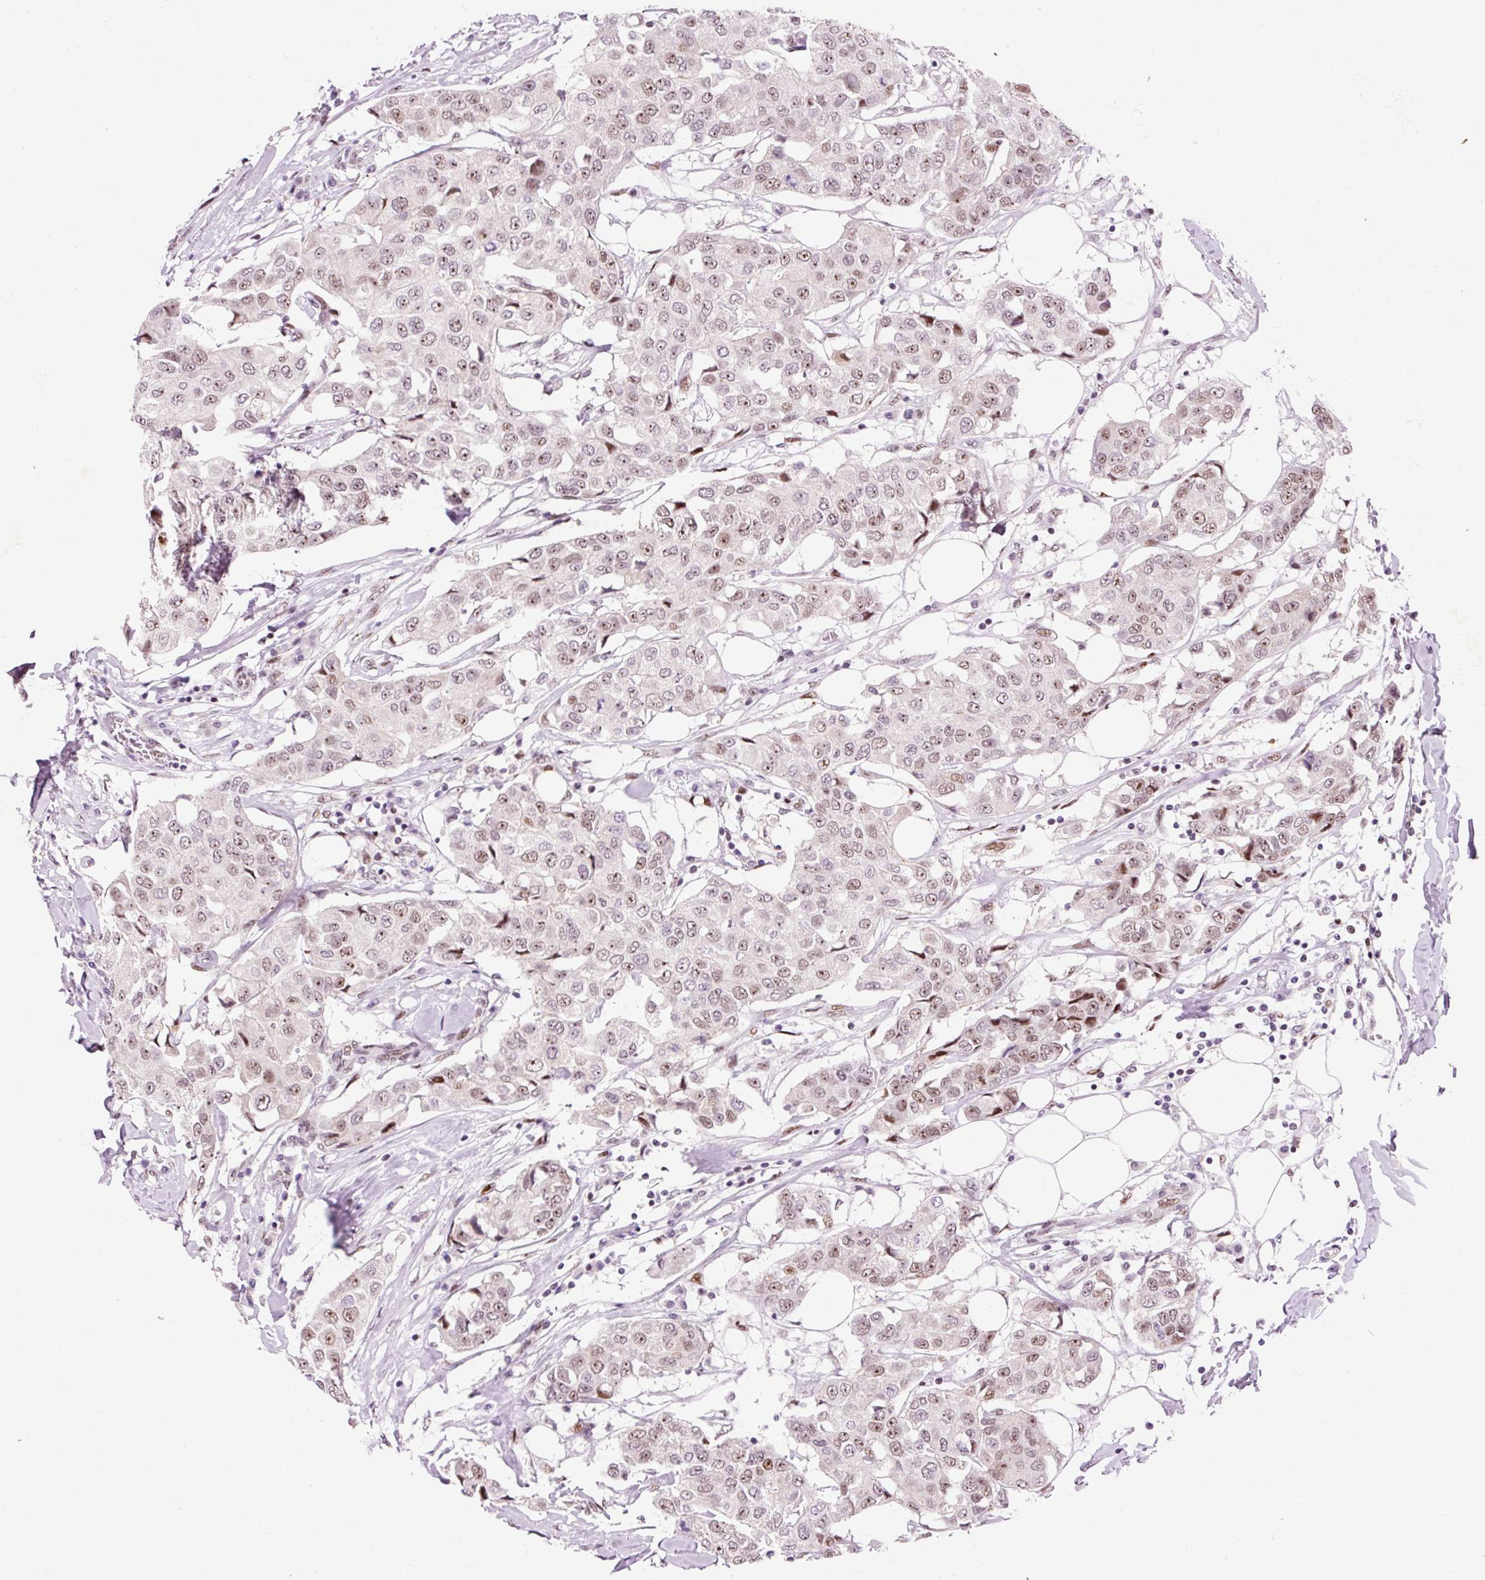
{"staining": {"intensity": "weak", "quantity": "25%-75%", "location": "nuclear"}, "tissue": "breast cancer", "cell_type": "Tumor cells", "image_type": "cancer", "snomed": [{"axis": "morphology", "description": "Duct carcinoma"}, {"axis": "topography", "description": "Breast"}], "caption": "Tumor cells reveal low levels of weak nuclear staining in approximately 25%-75% of cells in breast infiltrating ductal carcinoma.", "gene": "MACROD2", "patient": {"sex": "female", "age": 80}}